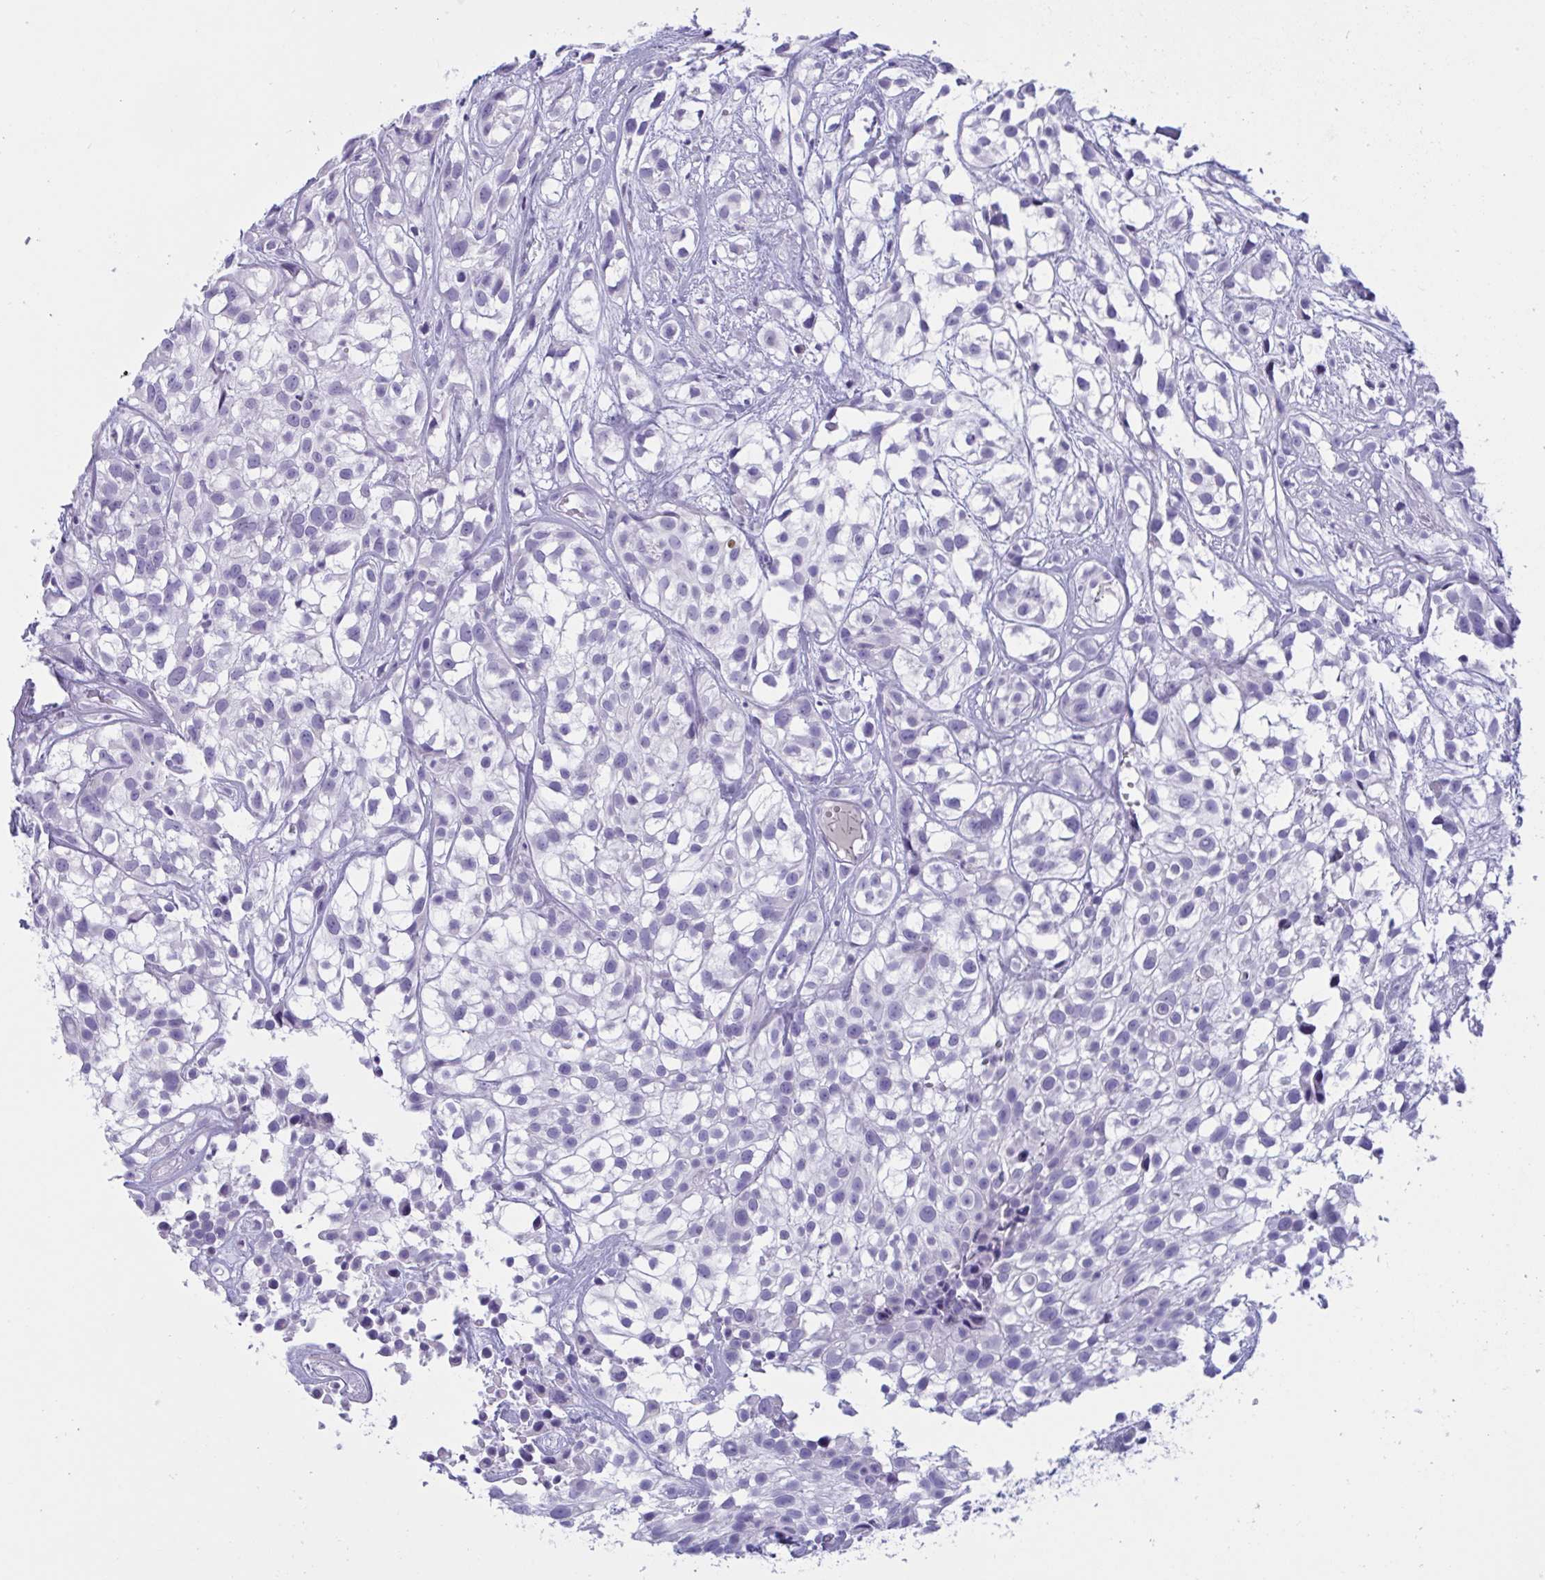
{"staining": {"intensity": "negative", "quantity": "none", "location": "none"}, "tissue": "urothelial cancer", "cell_type": "Tumor cells", "image_type": "cancer", "snomed": [{"axis": "morphology", "description": "Urothelial carcinoma, High grade"}, {"axis": "topography", "description": "Urinary bladder"}], "caption": "Immunohistochemistry image of high-grade urothelial carcinoma stained for a protein (brown), which shows no positivity in tumor cells. (Brightfield microscopy of DAB immunohistochemistry (IHC) at high magnification).", "gene": "OXLD1", "patient": {"sex": "male", "age": 56}}